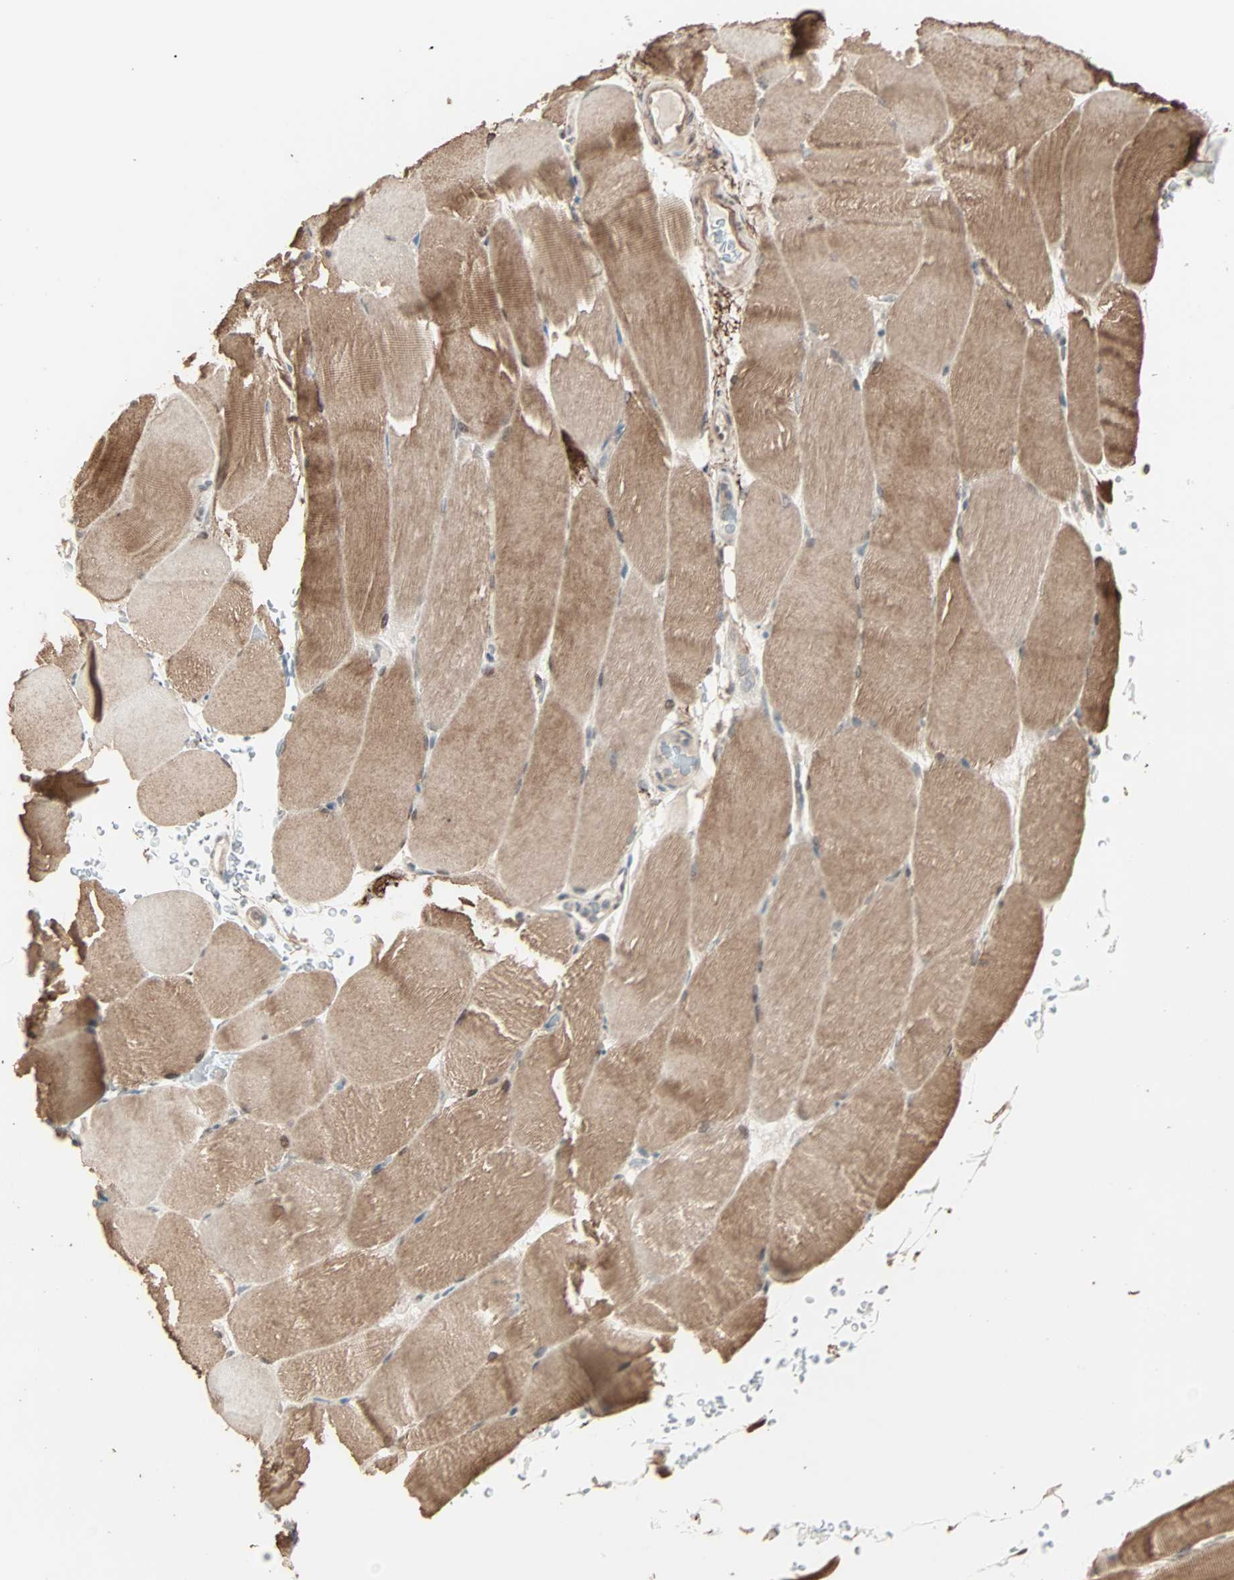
{"staining": {"intensity": "moderate", "quantity": ">75%", "location": "cytoplasmic/membranous"}, "tissue": "skeletal muscle", "cell_type": "Myocytes", "image_type": "normal", "snomed": [{"axis": "morphology", "description": "Normal tissue, NOS"}, {"axis": "topography", "description": "Skeletal muscle"}, {"axis": "topography", "description": "Parathyroid gland"}], "caption": "Immunohistochemical staining of unremarkable human skeletal muscle reveals moderate cytoplasmic/membranous protein positivity in about >75% of myocytes.", "gene": "CALCRL", "patient": {"sex": "female", "age": 37}}